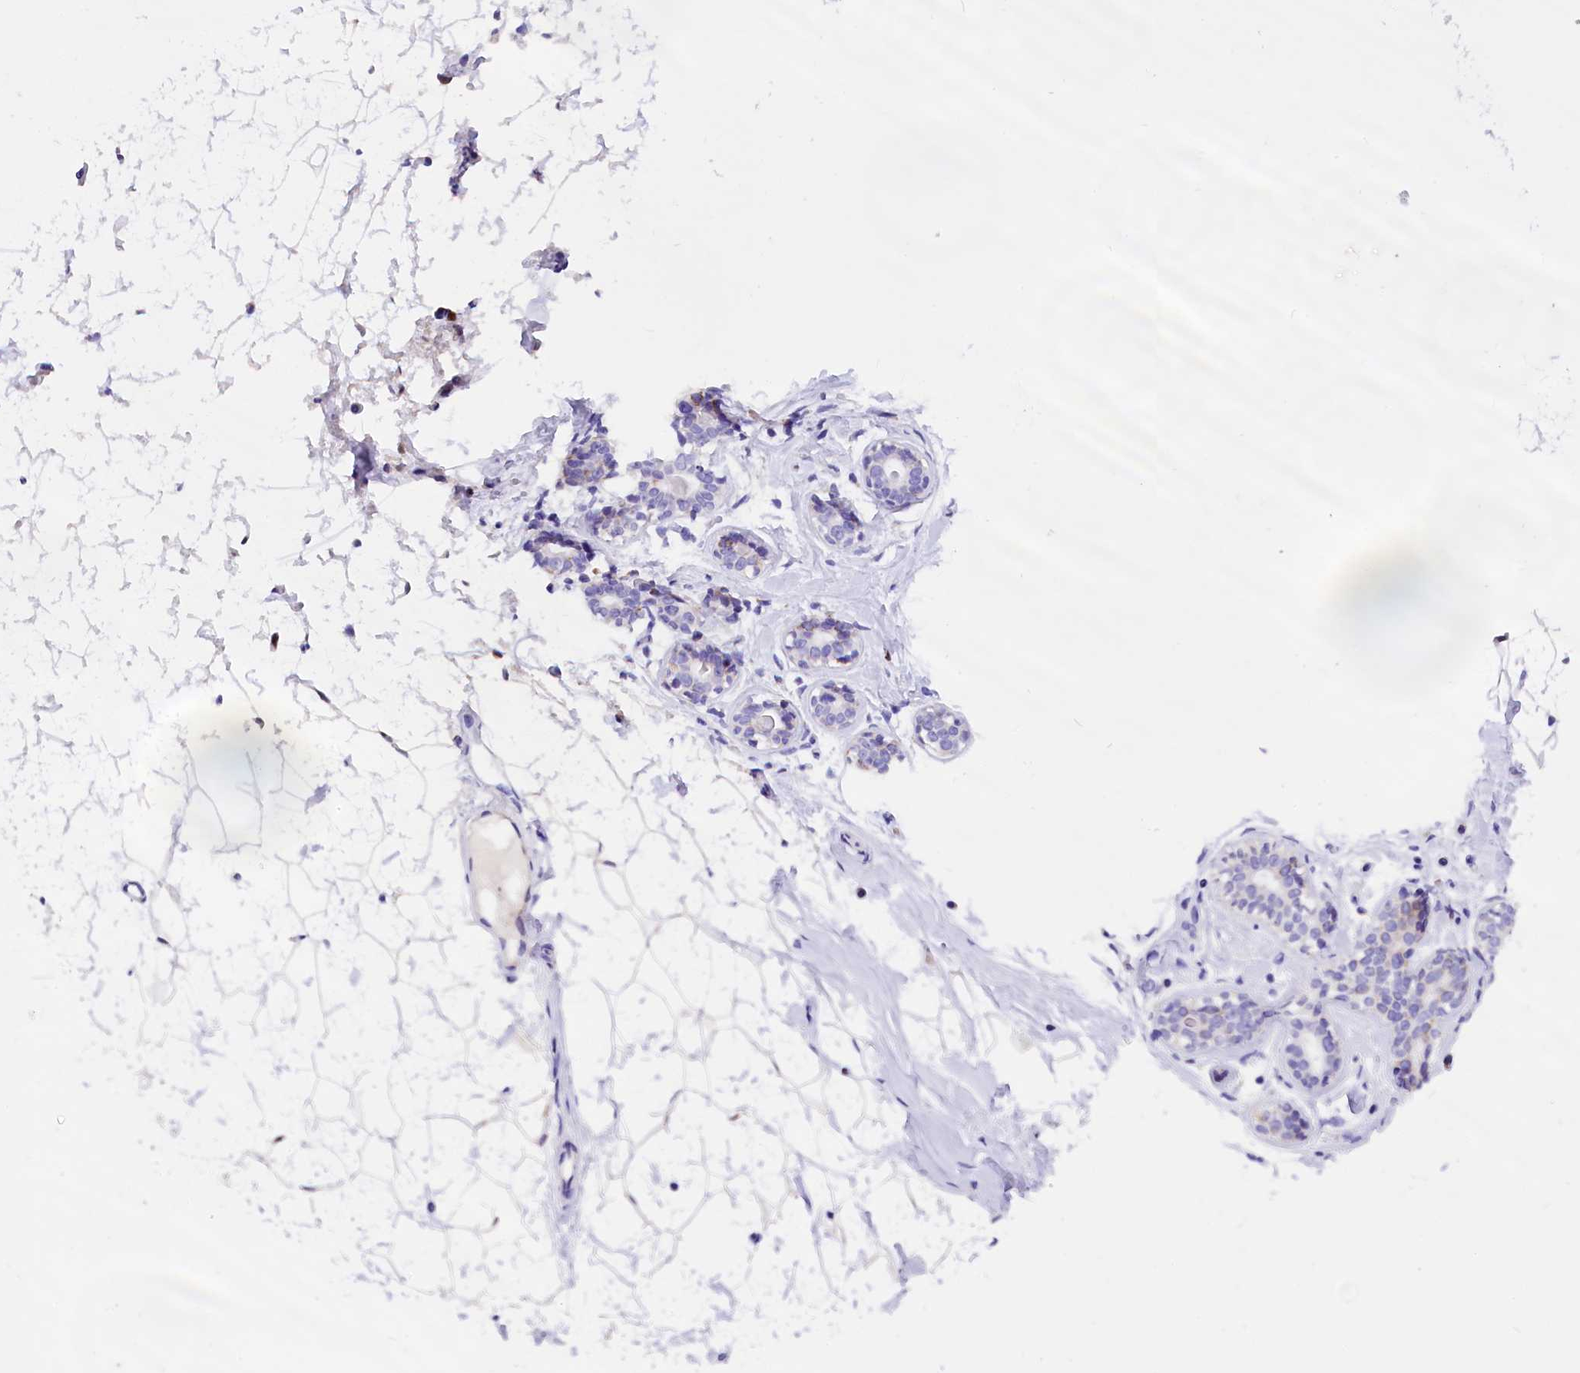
{"staining": {"intensity": "negative", "quantity": "none", "location": "none"}, "tissue": "breast", "cell_type": "Adipocytes", "image_type": "normal", "snomed": [{"axis": "morphology", "description": "Normal tissue, NOS"}, {"axis": "morphology", "description": "Adenoma, NOS"}, {"axis": "topography", "description": "Breast"}], "caption": "The micrograph displays no significant expression in adipocytes of breast. Nuclei are stained in blue.", "gene": "ABAT", "patient": {"sex": "female", "age": 23}}